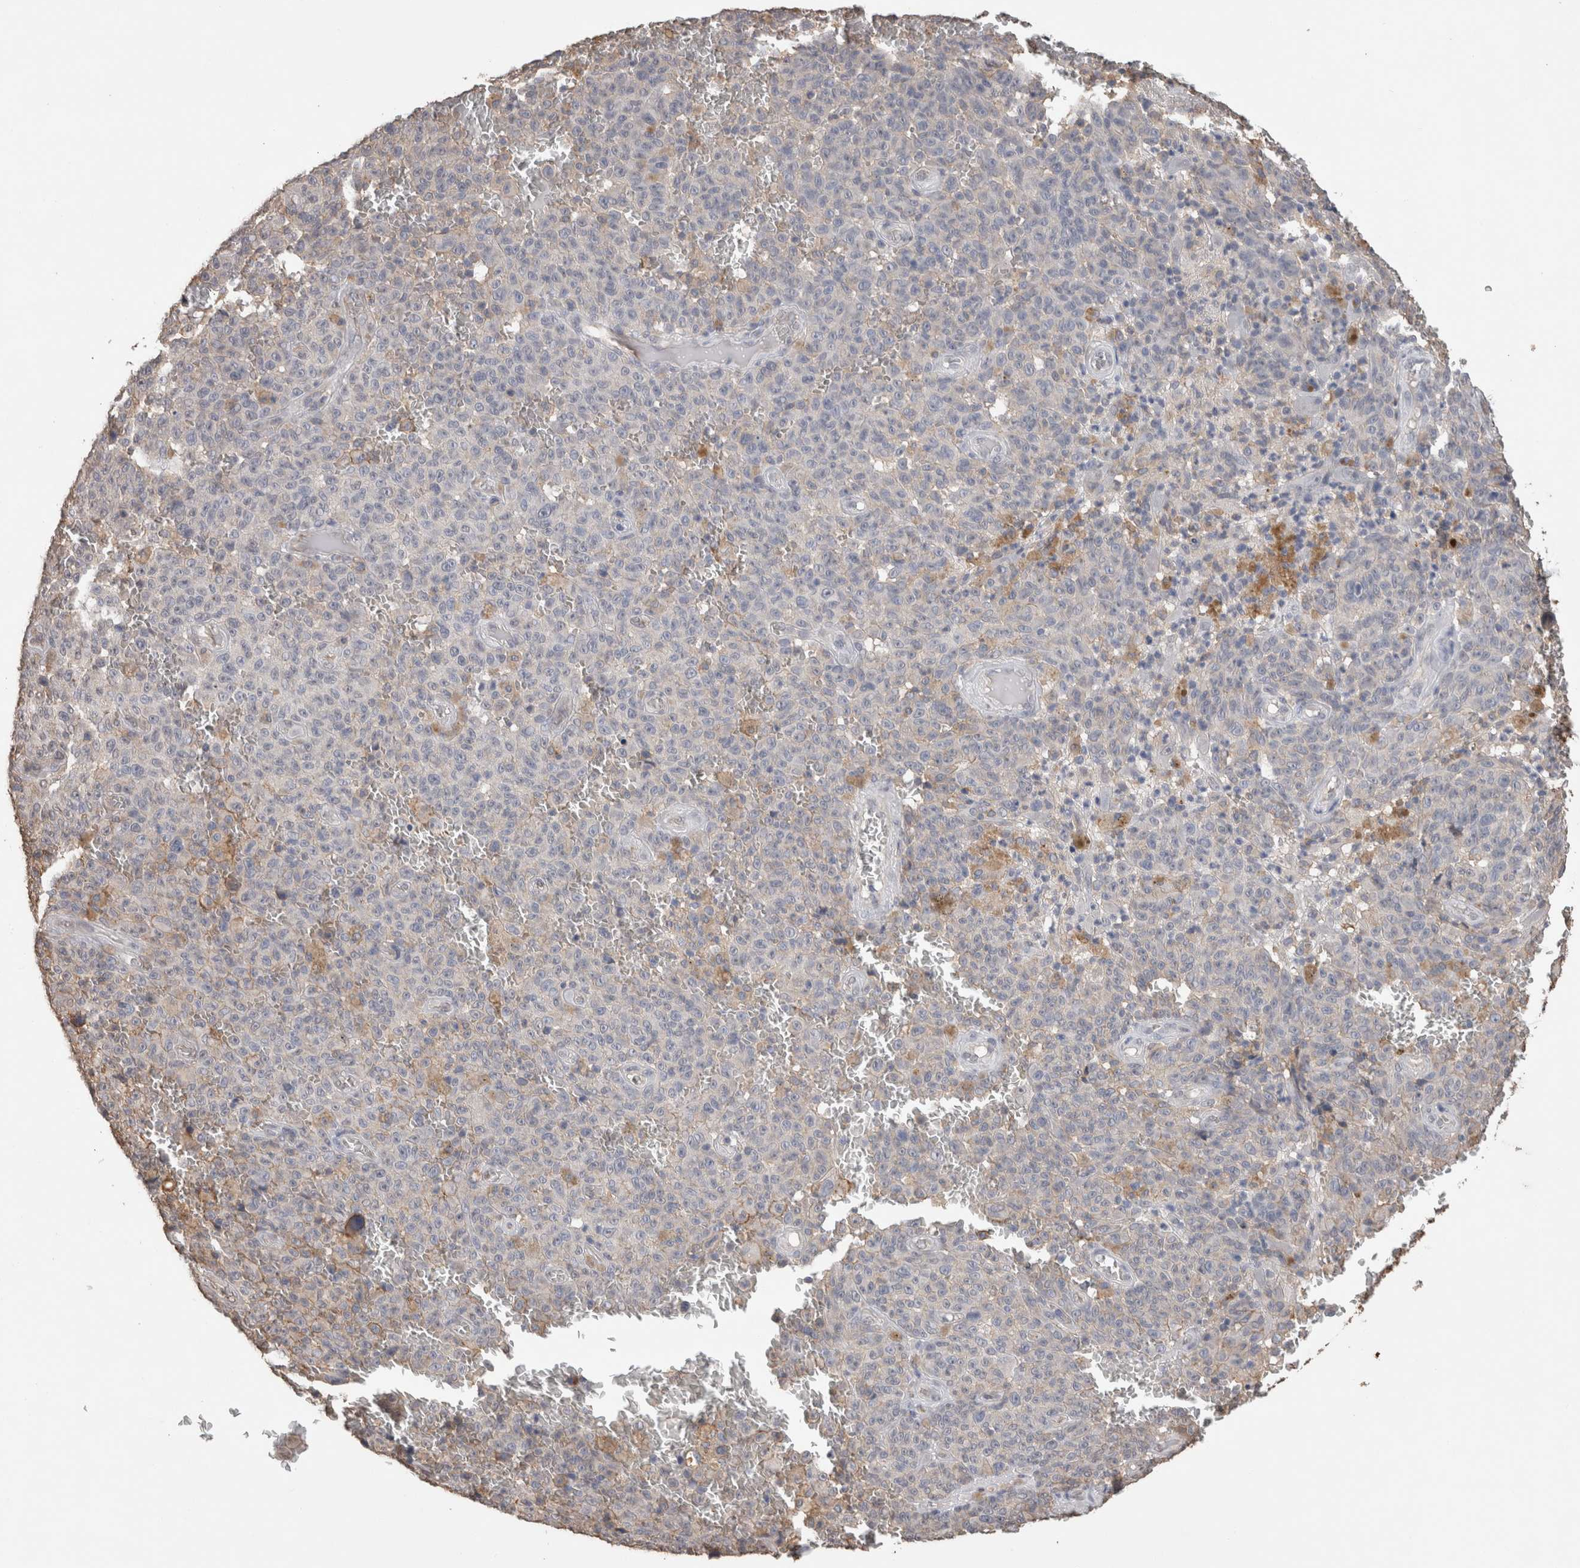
{"staining": {"intensity": "negative", "quantity": "none", "location": "none"}, "tissue": "melanoma", "cell_type": "Tumor cells", "image_type": "cancer", "snomed": [{"axis": "morphology", "description": "Malignant melanoma, NOS"}, {"axis": "topography", "description": "Skin"}], "caption": "Tumor cells are negative for protein expression in human malignant melanoma.", "gene": "S100A10", "patient": {"sex": "female", "age": 82}}